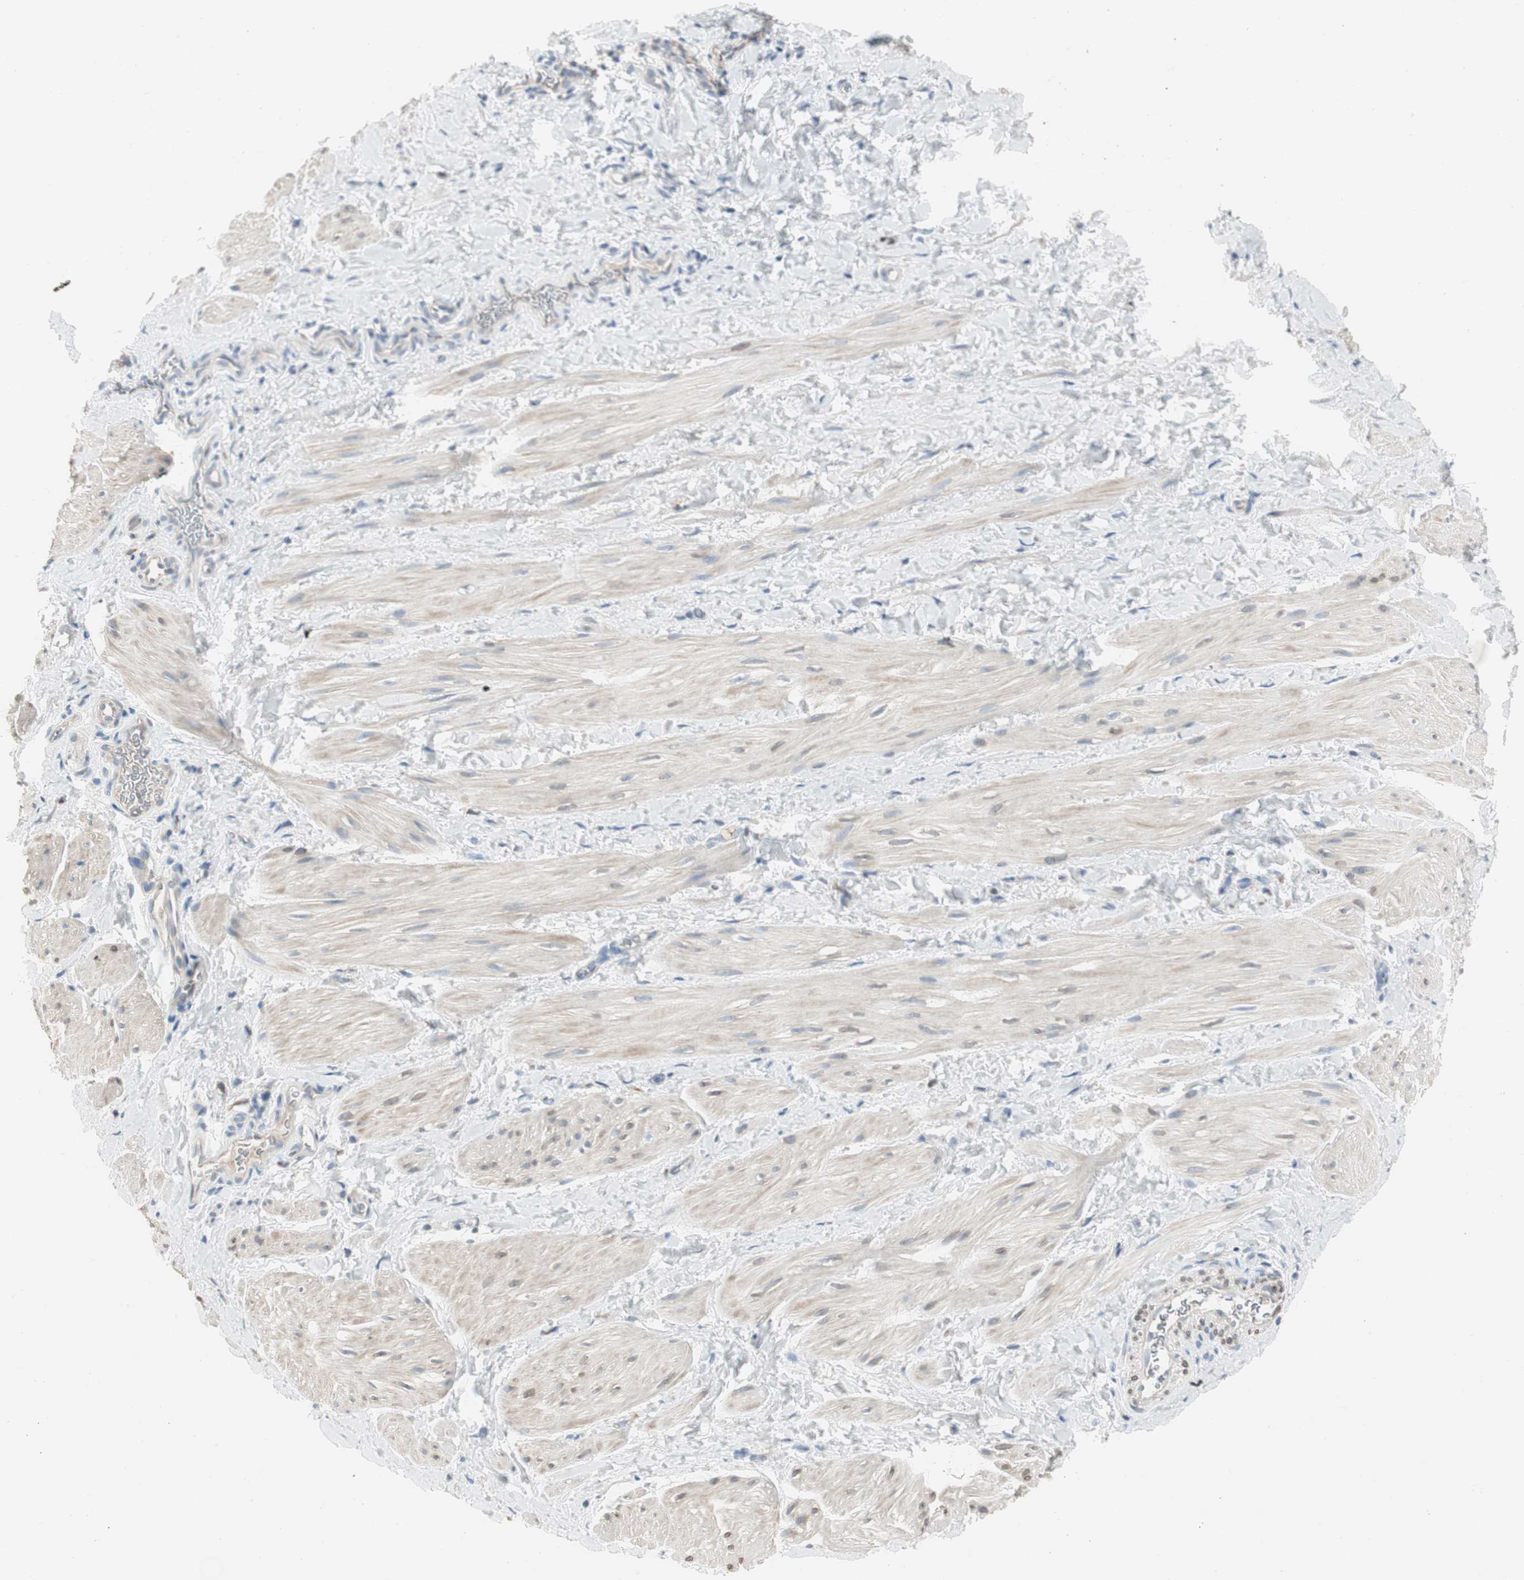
{"staining": {"intensity": "weak", "quantity": "25%-75%", "location": "cytoplasmic/membranous"}, "tissue": "smooth muscle", "cell_type": "Smooth muscle cells", "image_type": "normal", "snomed": [{"axis": "morphology", "description": "Normal tissue, NOS"}, {"axis": "topography", "description": "Smooth muscle"}], "caption": "Human smooth muscle stained with a brown dye demonstrates weak cytoplasmic/membranous positive staining in about 25%-75% of smooth muscle cells.", "gene": "SPINK4", "patient": {"sex": "male", "age": 16}}